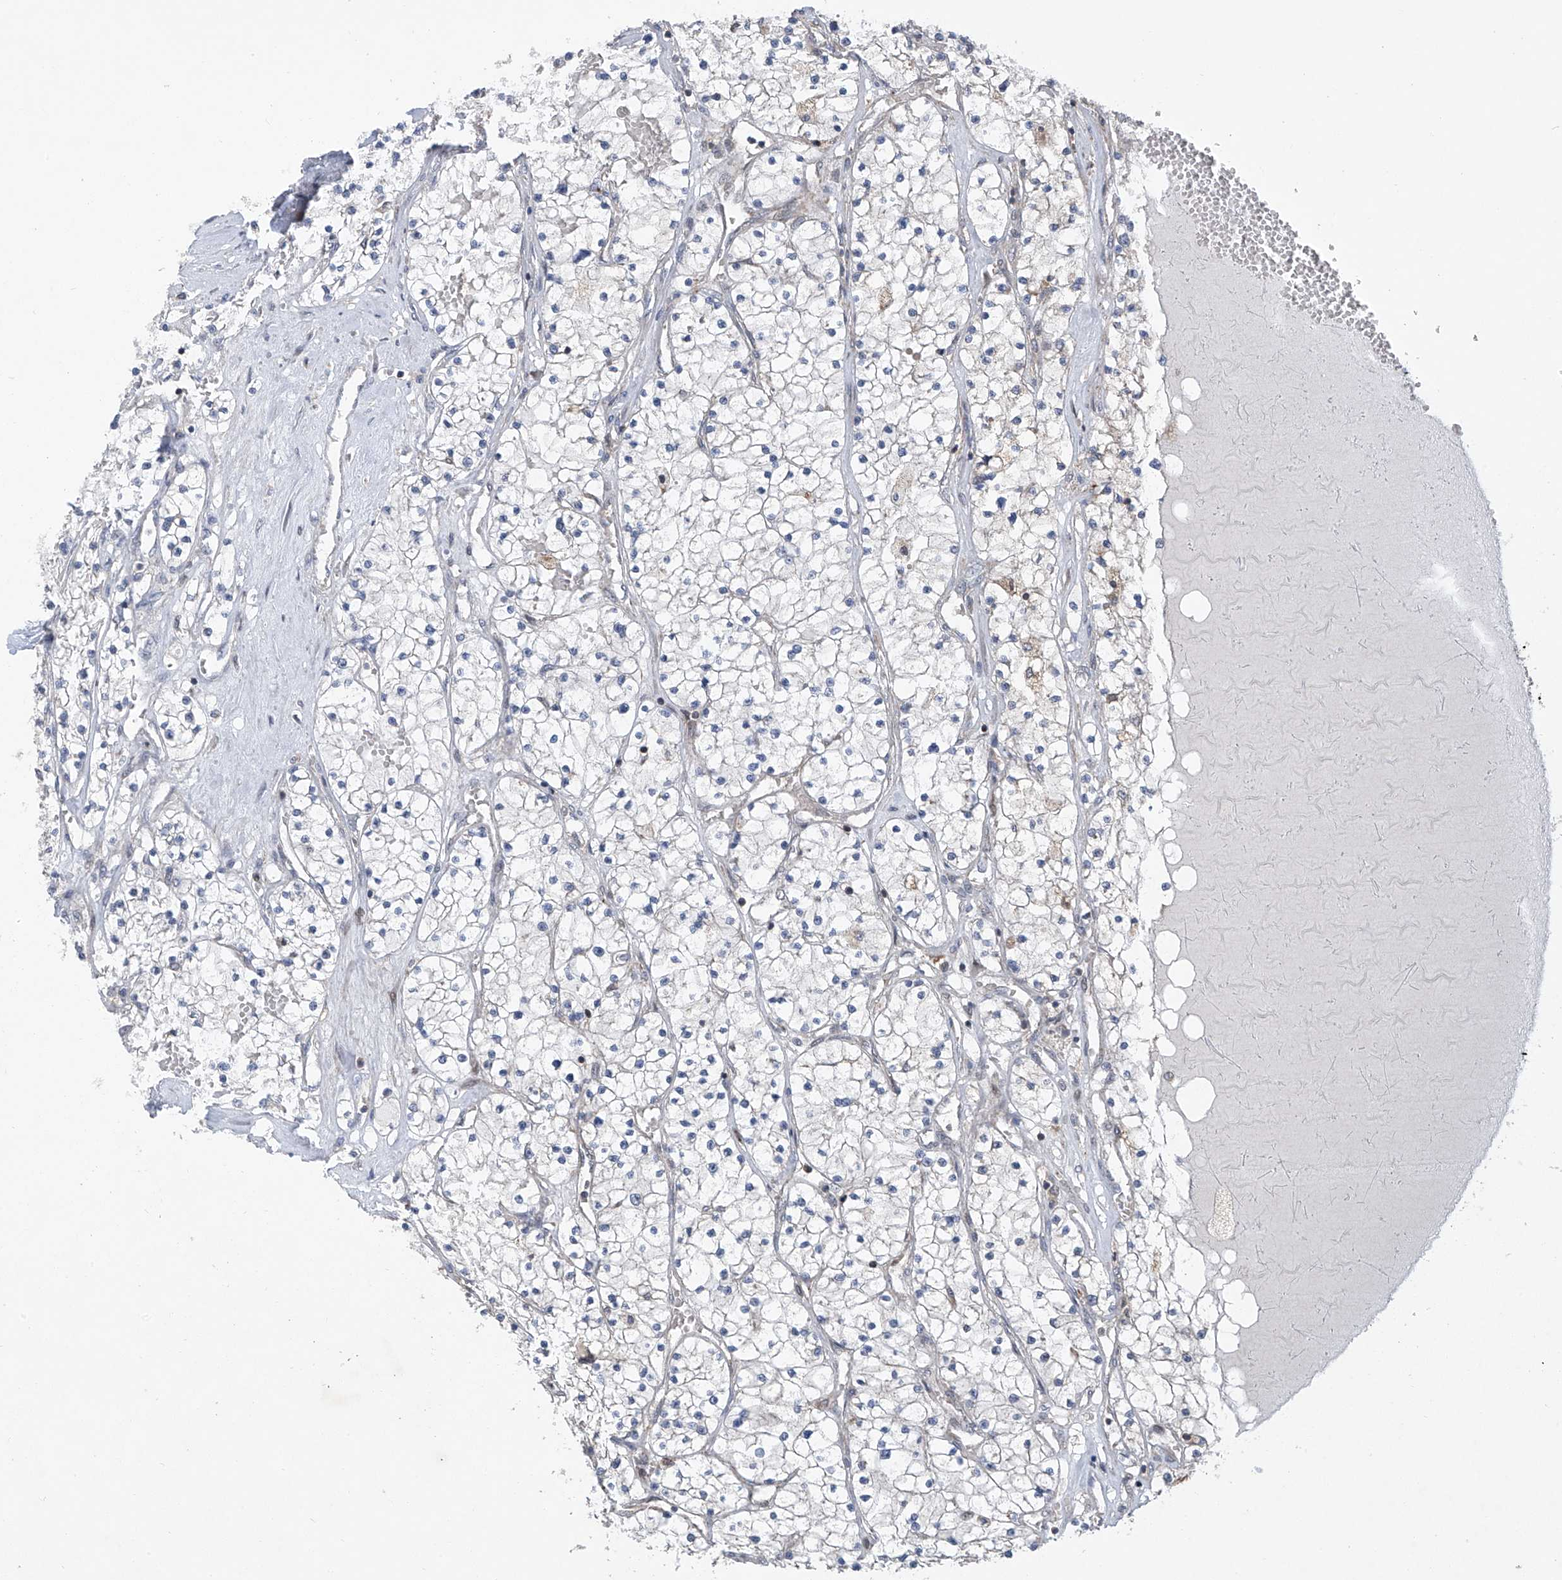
{"staining": {"intensity": "negative", "quantity": "none", "location": "none"}, "tissue": "renal cancer", "cell_type": "Tumor cells", "image_type": "cancer", "snomed": [{"axis": "morphology", "description": "Normal tissue, NOS"}, {"axis": "morphology", "description": "Adenocarcinoma, NOS"}, {"axis": "topography", "description": "Kidney"}], "caption": "There is no significant expression in tumor cells of renal cancer (adenocarcinoma).", "gene": "SLCO4A1", "patient": {"sex": "male", "age": 68}}